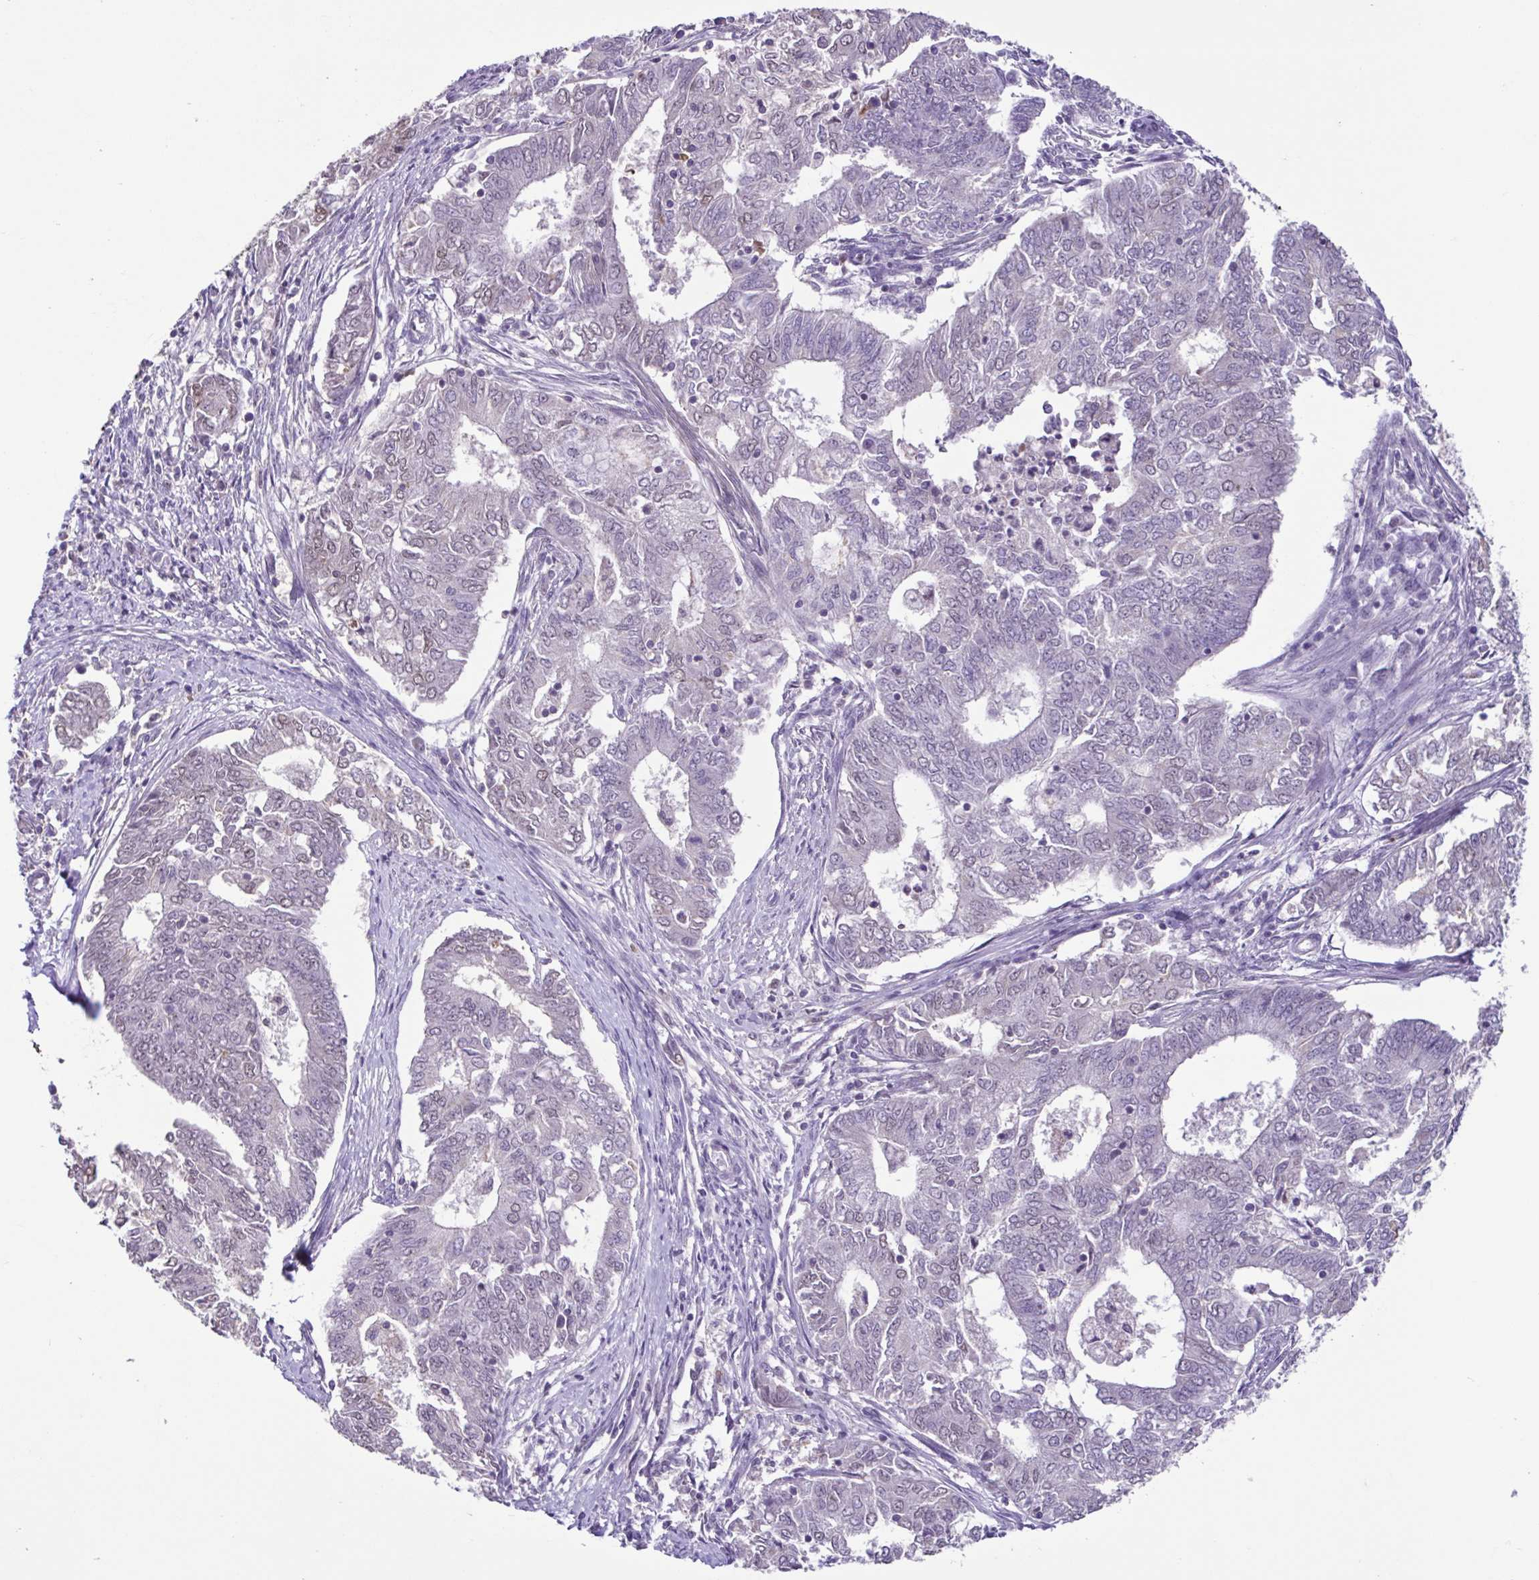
{"staining": {"intensity": "negative", "quantity": "none", "location": "none"}, "tissue": "endometrial cancer", "cell_type": "Tumor cells", "image_type": "cancer", "snomed": [{"axis": "morphology", "description": "Adenocarcinoma, NOS"}, {"axis": "topography", "description": "Endometrium"}], "caption": "DAB immunohistochemical staining of endometrial cancer (adenocarcinoma) displays no significant positivity in tumor cells.", "gene": "ACTRT3", "patient": {"sex": "female", "age": 62}}